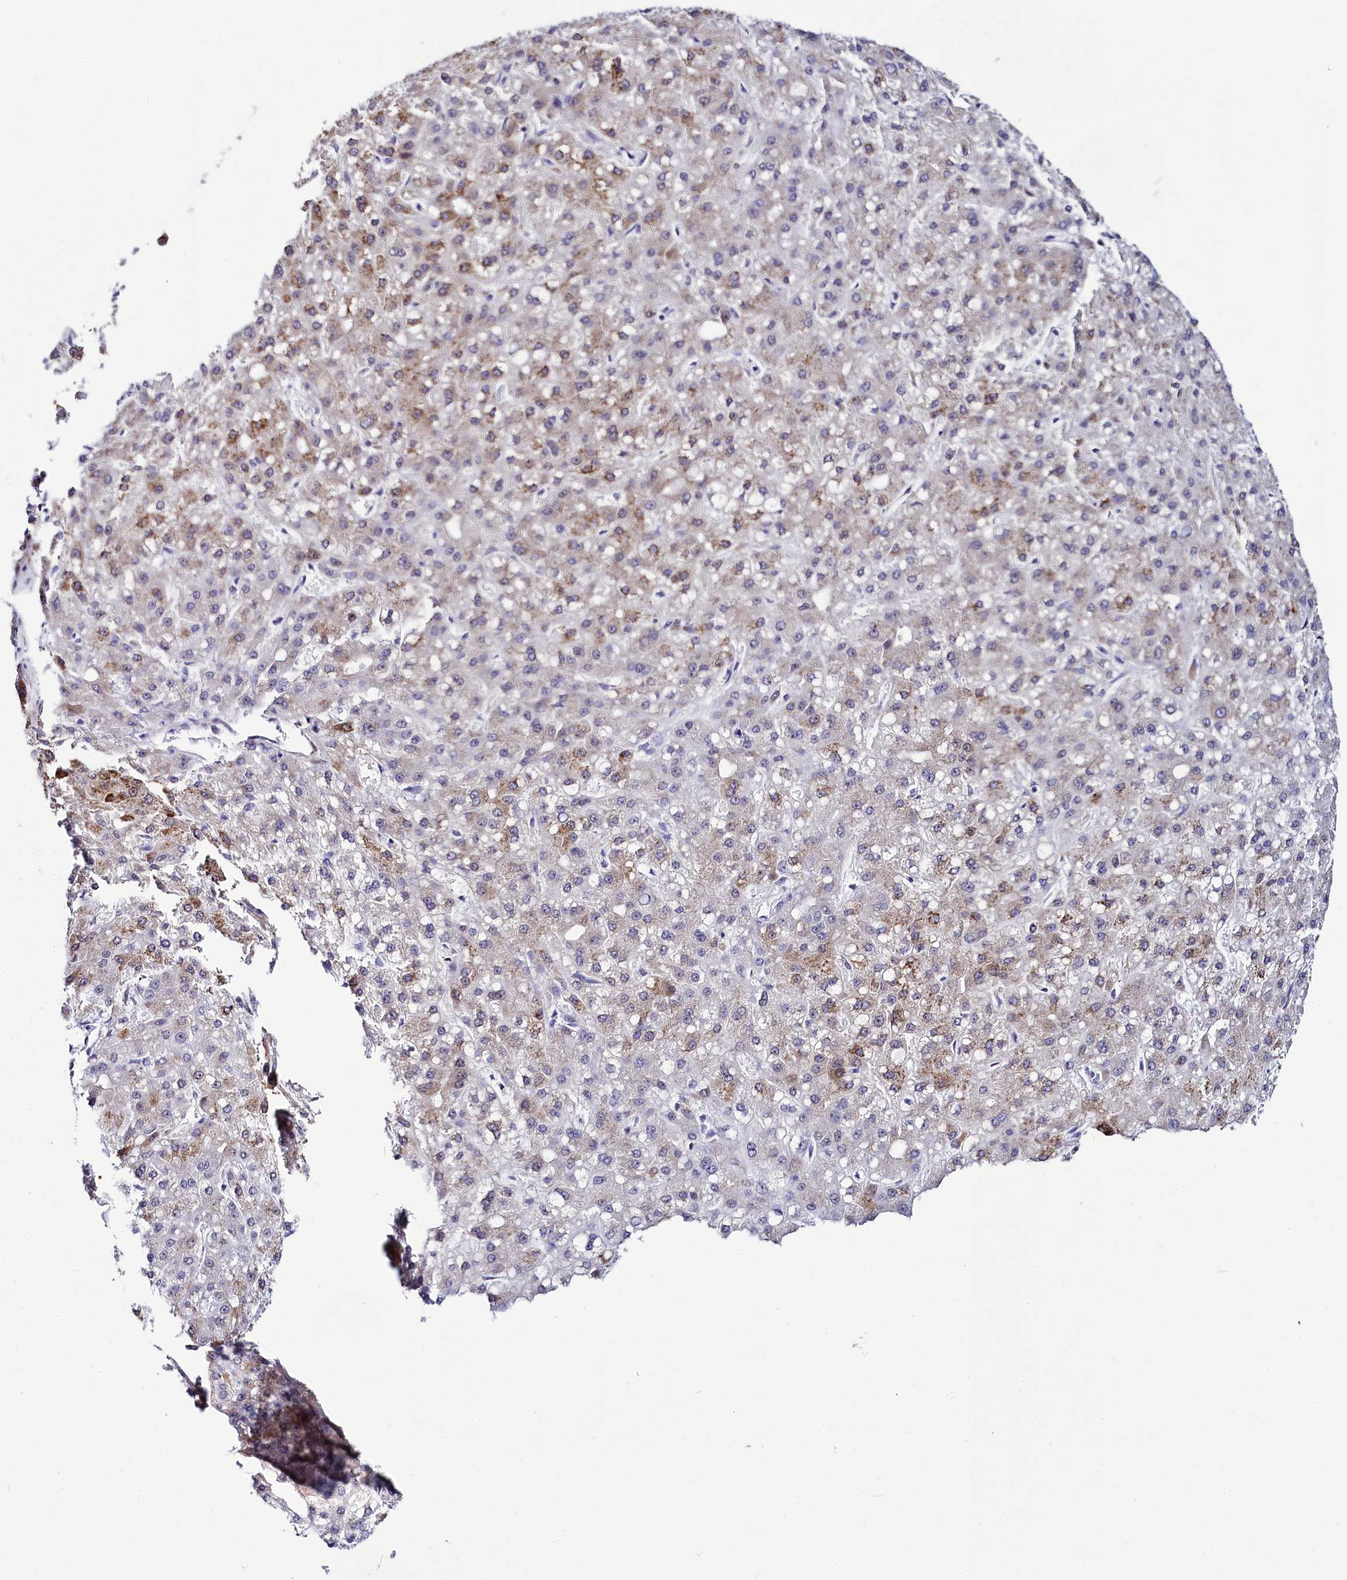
{"staining": {"intensity": "moderate", "quantity": "25%-75%", "location": "cytoplasmic/membranous"}, "tissue": "liver cancer", "cell_type": "Tumor cells", "image_type": "cancer", "snomed": [{"axis": "morphology", "description": "Carcinoma, Hepatocellular, NOS"}, {"axis": "topography", "description": "Liver"}], "caption": "Immunohistochemical staining of hepatocellular carcinoma (liver) displays medium levels of moderate cytoplasmic/membranous protein staining in approximately 25%-75% of tumor cells. The staining is performed using DAB (3,3'-diaminobenzidine) brown chromogen to label protein expression. The nuclei are counter-stained blue using hematoxylin.", "gene": "TCOF1", "patient": {"sex": "male", "age": 67}}